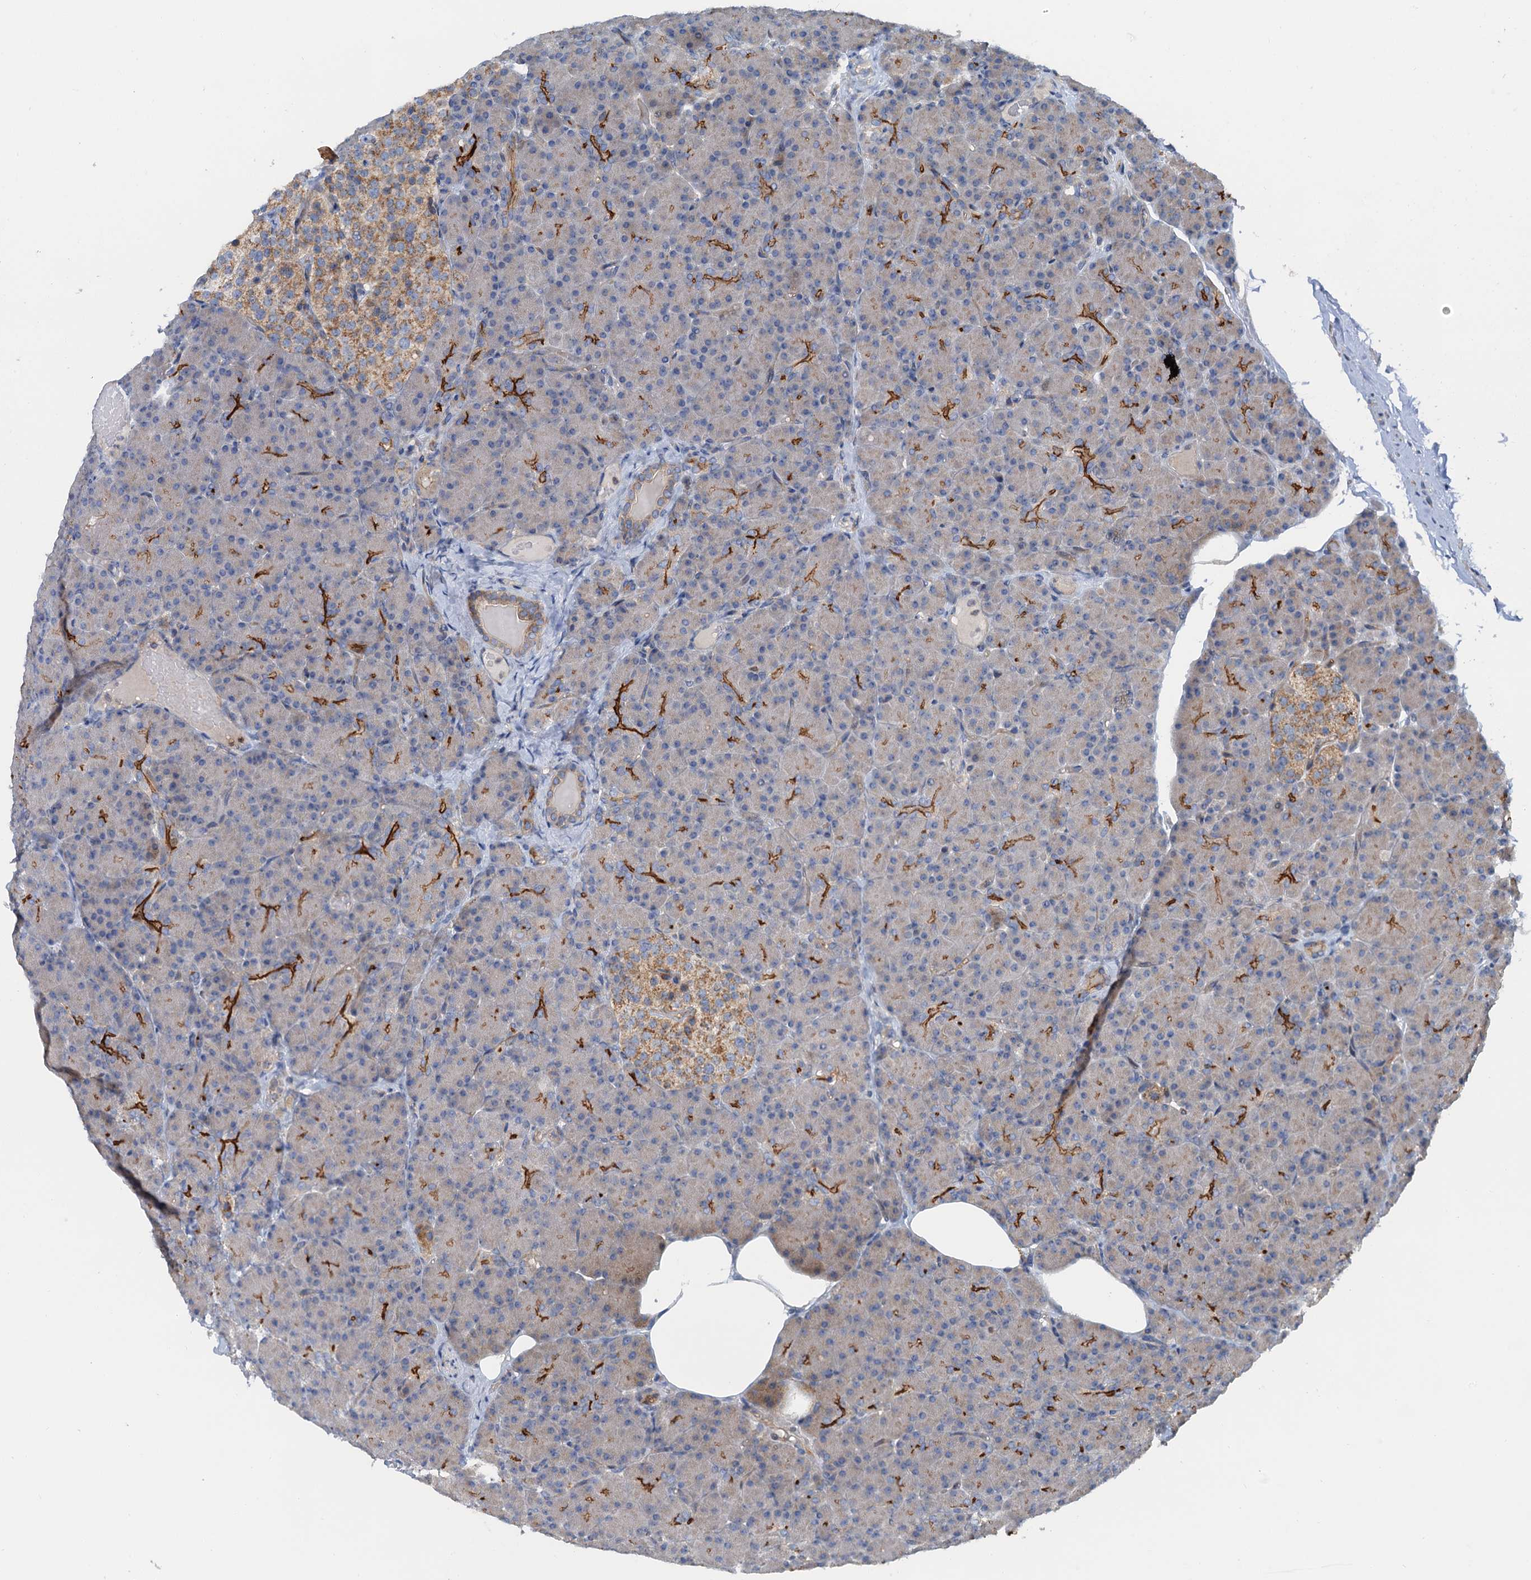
{"staining": {"intensity": "strong", "quantity": "<25%", "location": "cytoplasmic/membranous"}, "tissue": "pancreas", "cell_type": "Exocrine glandular cells", "image_type": "normal", "snomed": [{"axis": "morphology", "description": "Normal tissue, NOS"}, {"axis": "topography", "description": "Pancreas"}], "caption": "IHC photomicrograph of benign pancreas stained for a protein (brown), which displays medium levels of strong cytoplasmic/membranous positivity in approximately <25% of exocrine glandular cells.", "gene": "ANKRD26", "patient": {"sex": "female", "age": 43}}